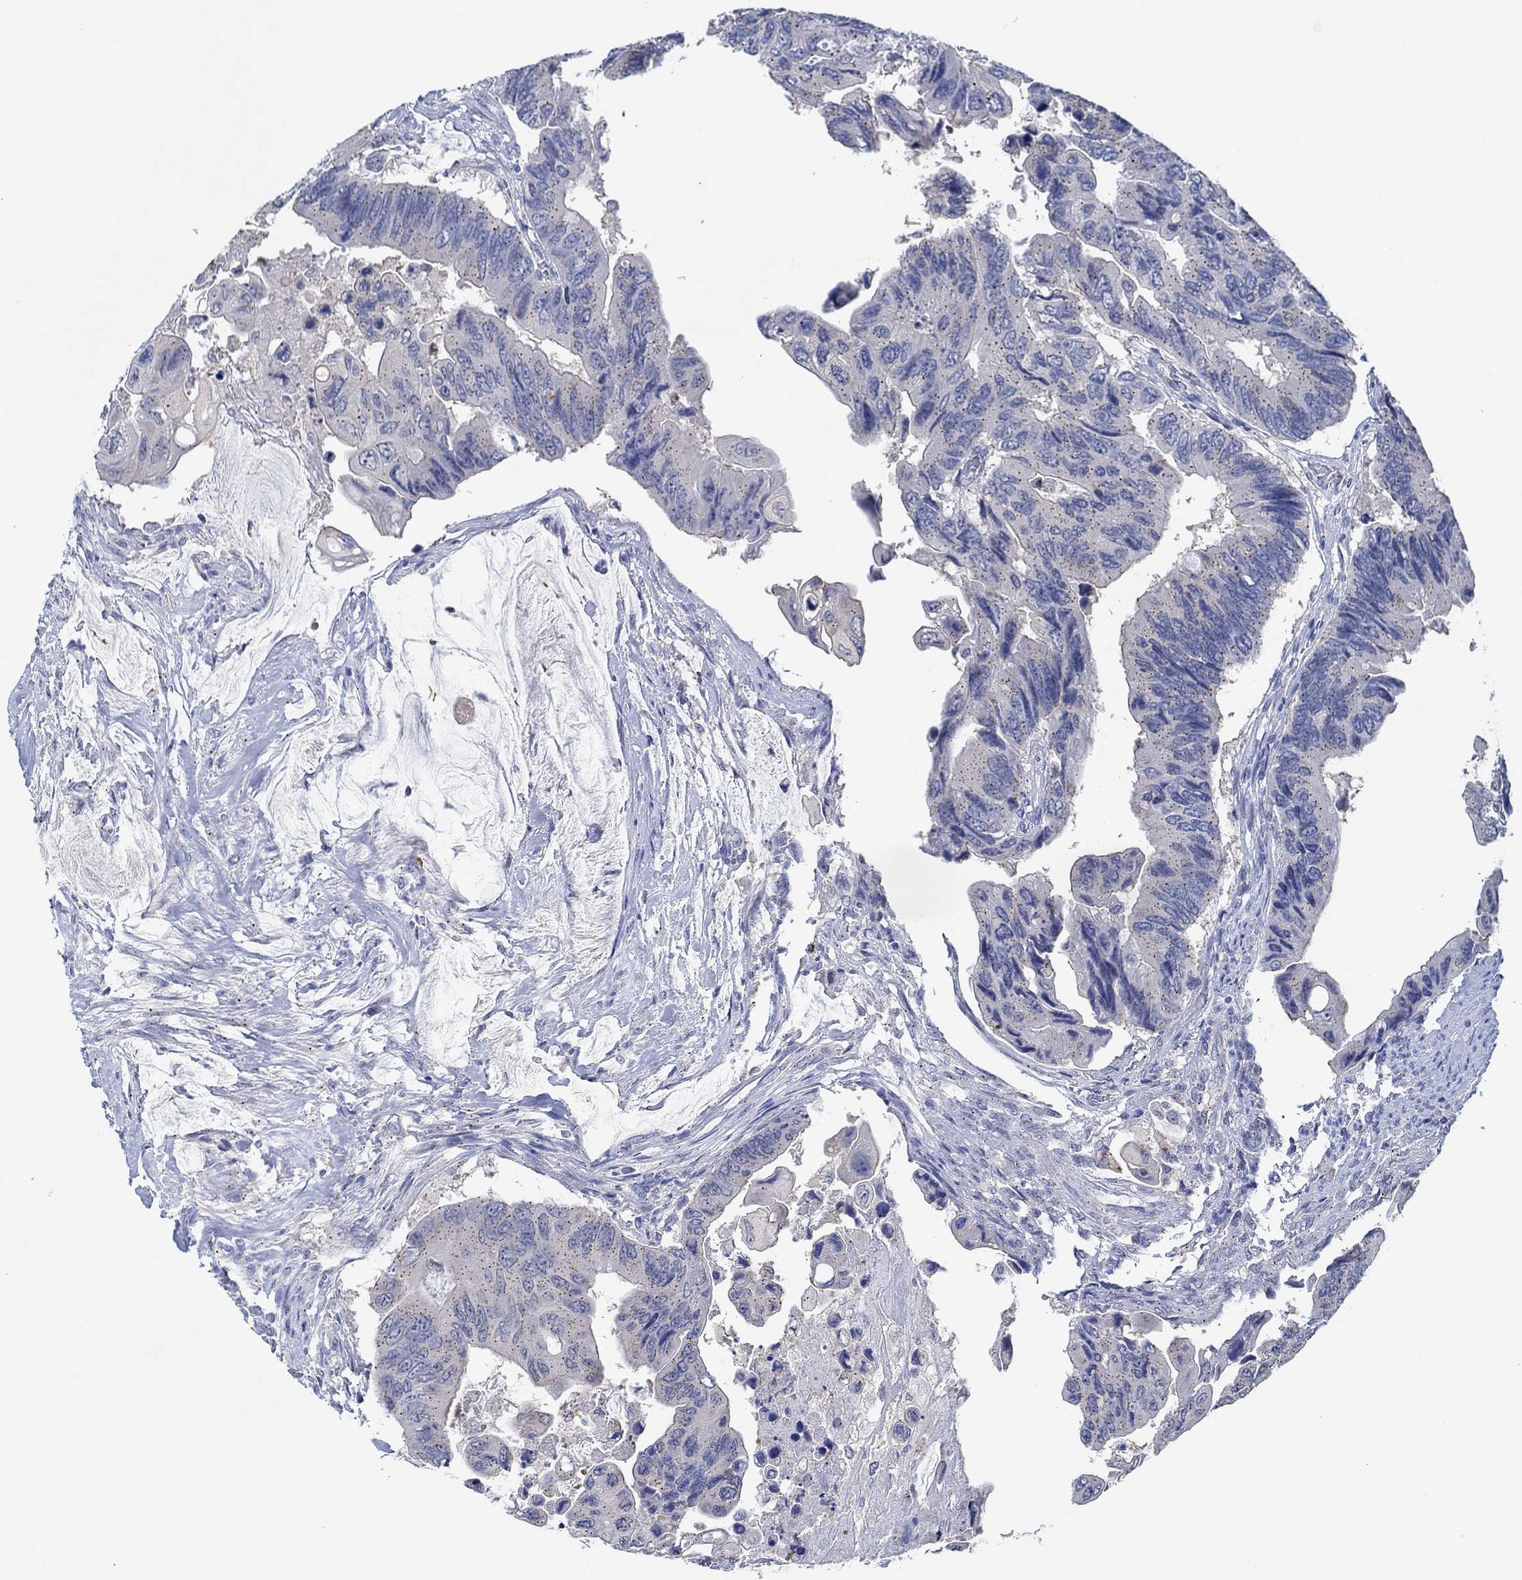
{"staining": {"intensity": "negative", "quantity": "none", "location": "none"}, "tissue": "colorectal cancer", "cell_type": "Tumor cells", "image_type": "cancer", "snomed": [{"axis": "morphology", "description": "Adenocarcinoma, NOS"}, {"axis": "topography", "description": "Rectum"}], "caption": "Immunohistochemical staining of human colorectal adenocarcinoma displays no significant expression in tumor cells.", "gene": "CPM", "patient": {"sex": "male", "age": 63}}